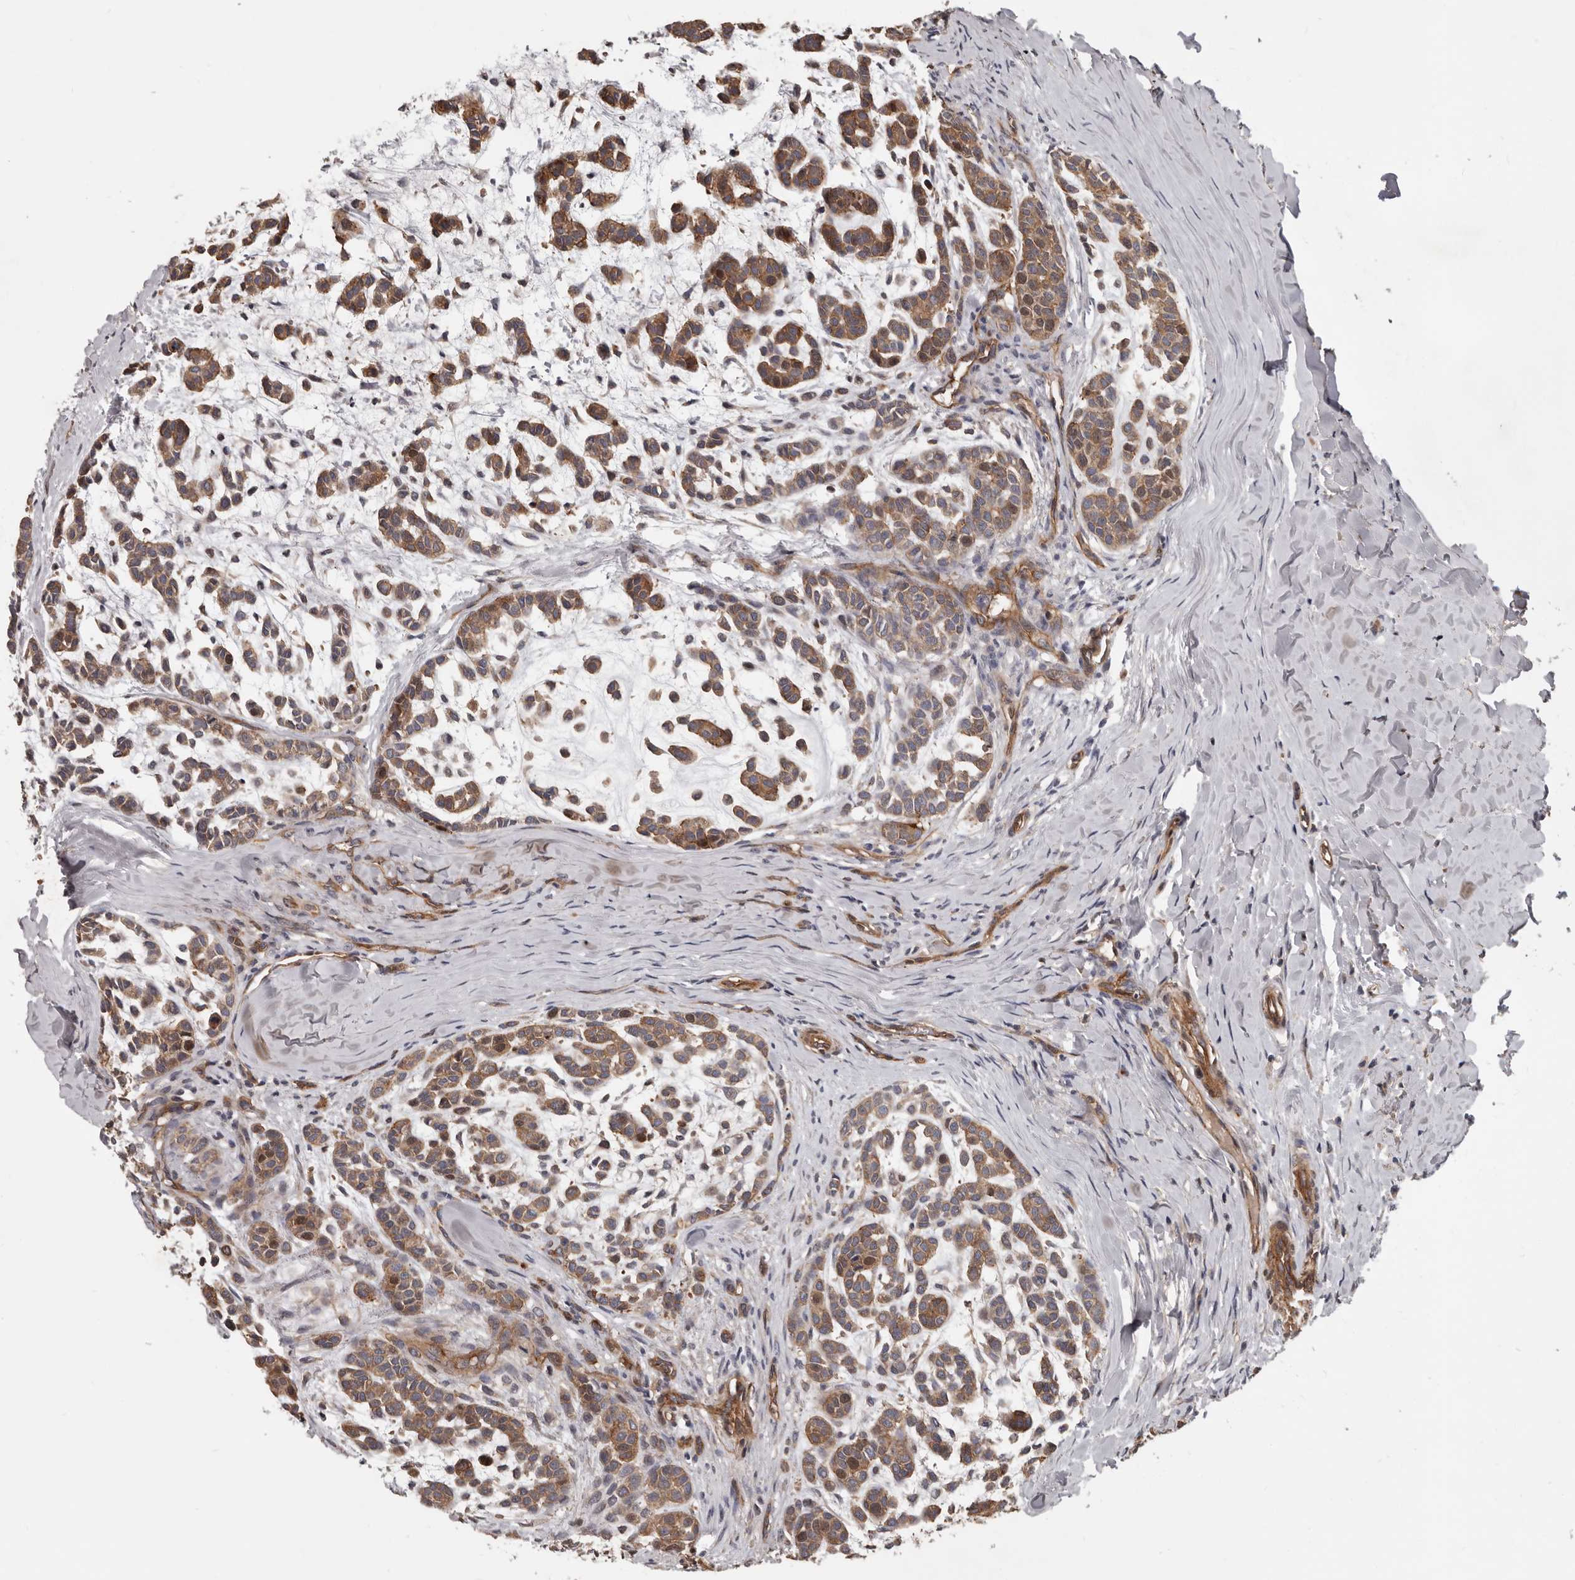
{"staining": {"intensity": "moderate", "quantity": ">75%", "location": "cytoplasmic/membranous"}, "tissue": "head and neck cancer", "cell_type": "Tumor cells", "image_type": "cancer", "snomed": [{"axis": "morphology", "description": "Adenocarcinoma, NOS"}, {"axis": "morphology", "description": "Adenoma, NOS"}, {"axis": "topography", "description": "Head-Neck"}], "caption": "Human head and neck adenoma stained with a brown dye demonstrates moderate cytoplasmic/membranous positive staining in approximately >75% of tumor cells.", "gene": "PNRC2", "patient": {"sex": "female", "age": 55}}